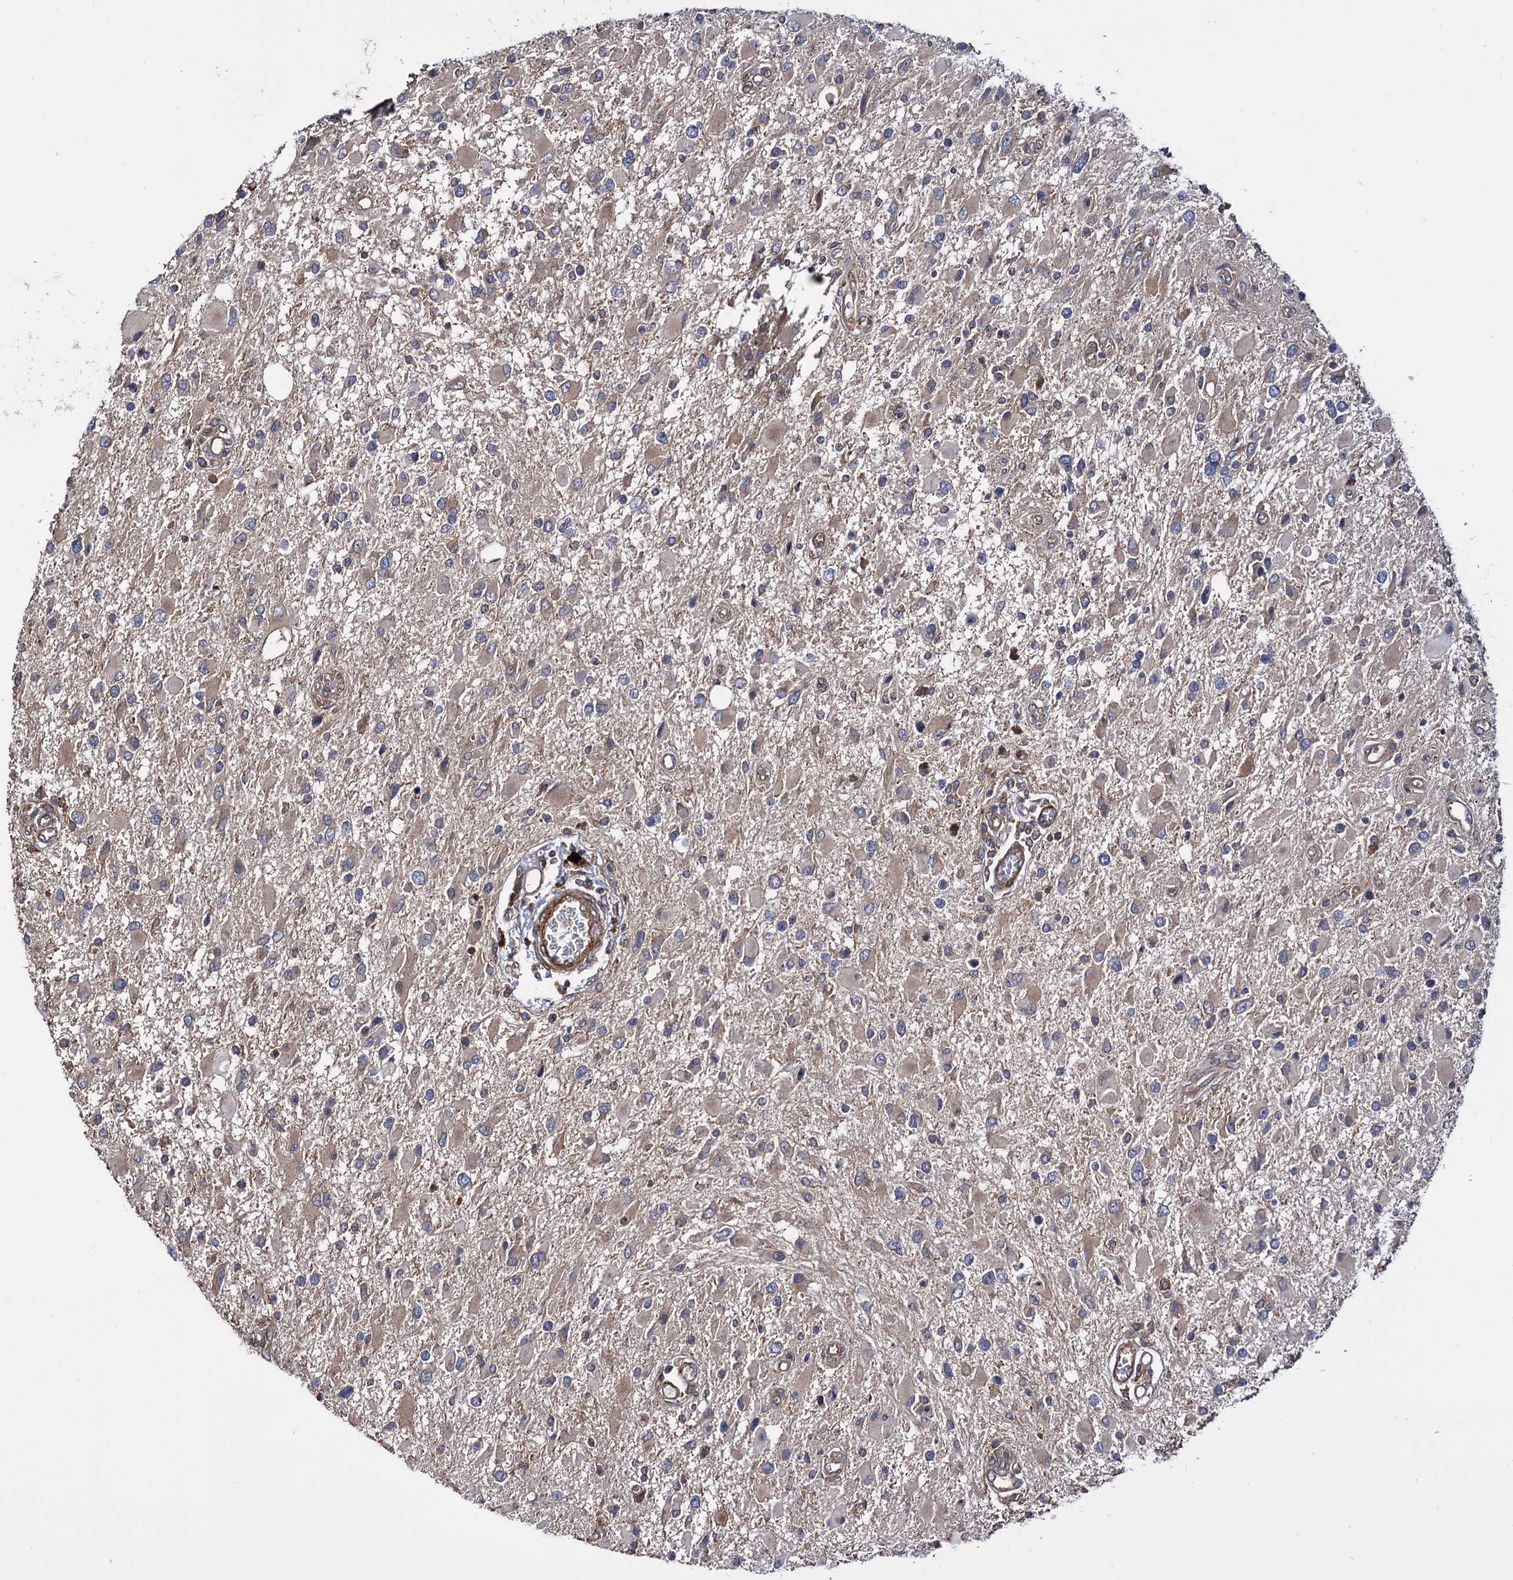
{"staining": {"intensity": "negative", "quantity": "none", "location": "none"}, "tissue": "glioma", "cell_type": "Tumor cells", "image_type": "cancer", "snomed": [{"axis": "morphology", "description": "Glioma, malignant, High grade"}, {"axis": "topography", "description": "Brain"}], "caption": "Malignant glioma (high-grade) was stained to show a protein in brown. There is no significant staining in tumor cells.", "gene": "FERMT2", "patient": {"sex": "male", "age": 53}}